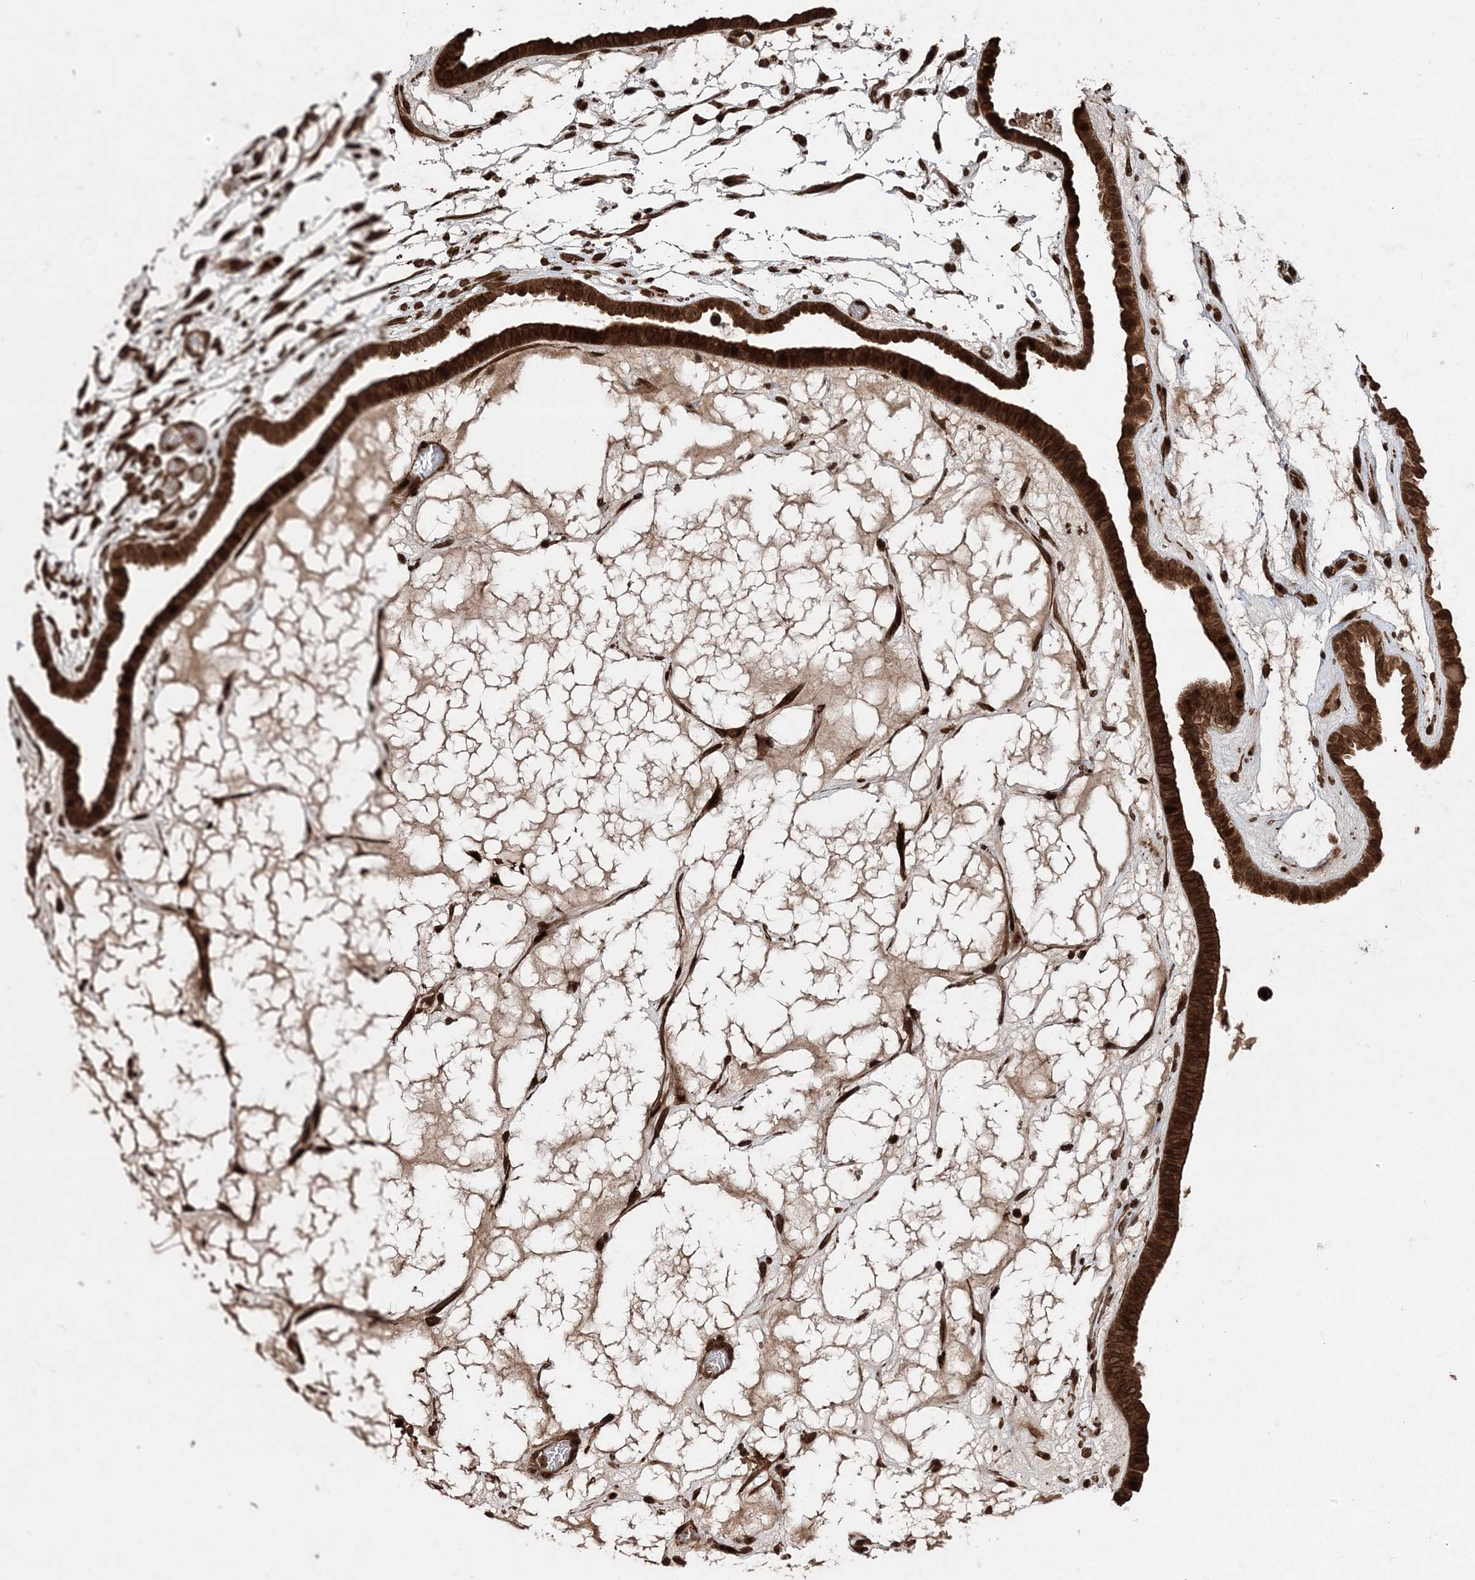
{"staining": {"intensity": "strong", "quantity": ">75%", "location": "cytoplasmic/membranous,nuclear"}, "tissue": "ovarian cancer", "cell_type": "Tumor cells", "image_type": "cancer", "snomed": [{"axis": "morphology", "description": "Cystadenocarcinoma, serous, NOS"}, {"axis": "topography", "description": "Ovary"}], "caption": "This micrograph reveals serous cystadenocarcinoma (ovarian) stained with IHC to label a protein in brown. The cytoplasmic/membranous and nuclear of tumor cells show strong positivity for the protein. Nuclei are counter-stained blue.", "gene": "ETAA1", "patient": {"sex": "female", "age": 56}}